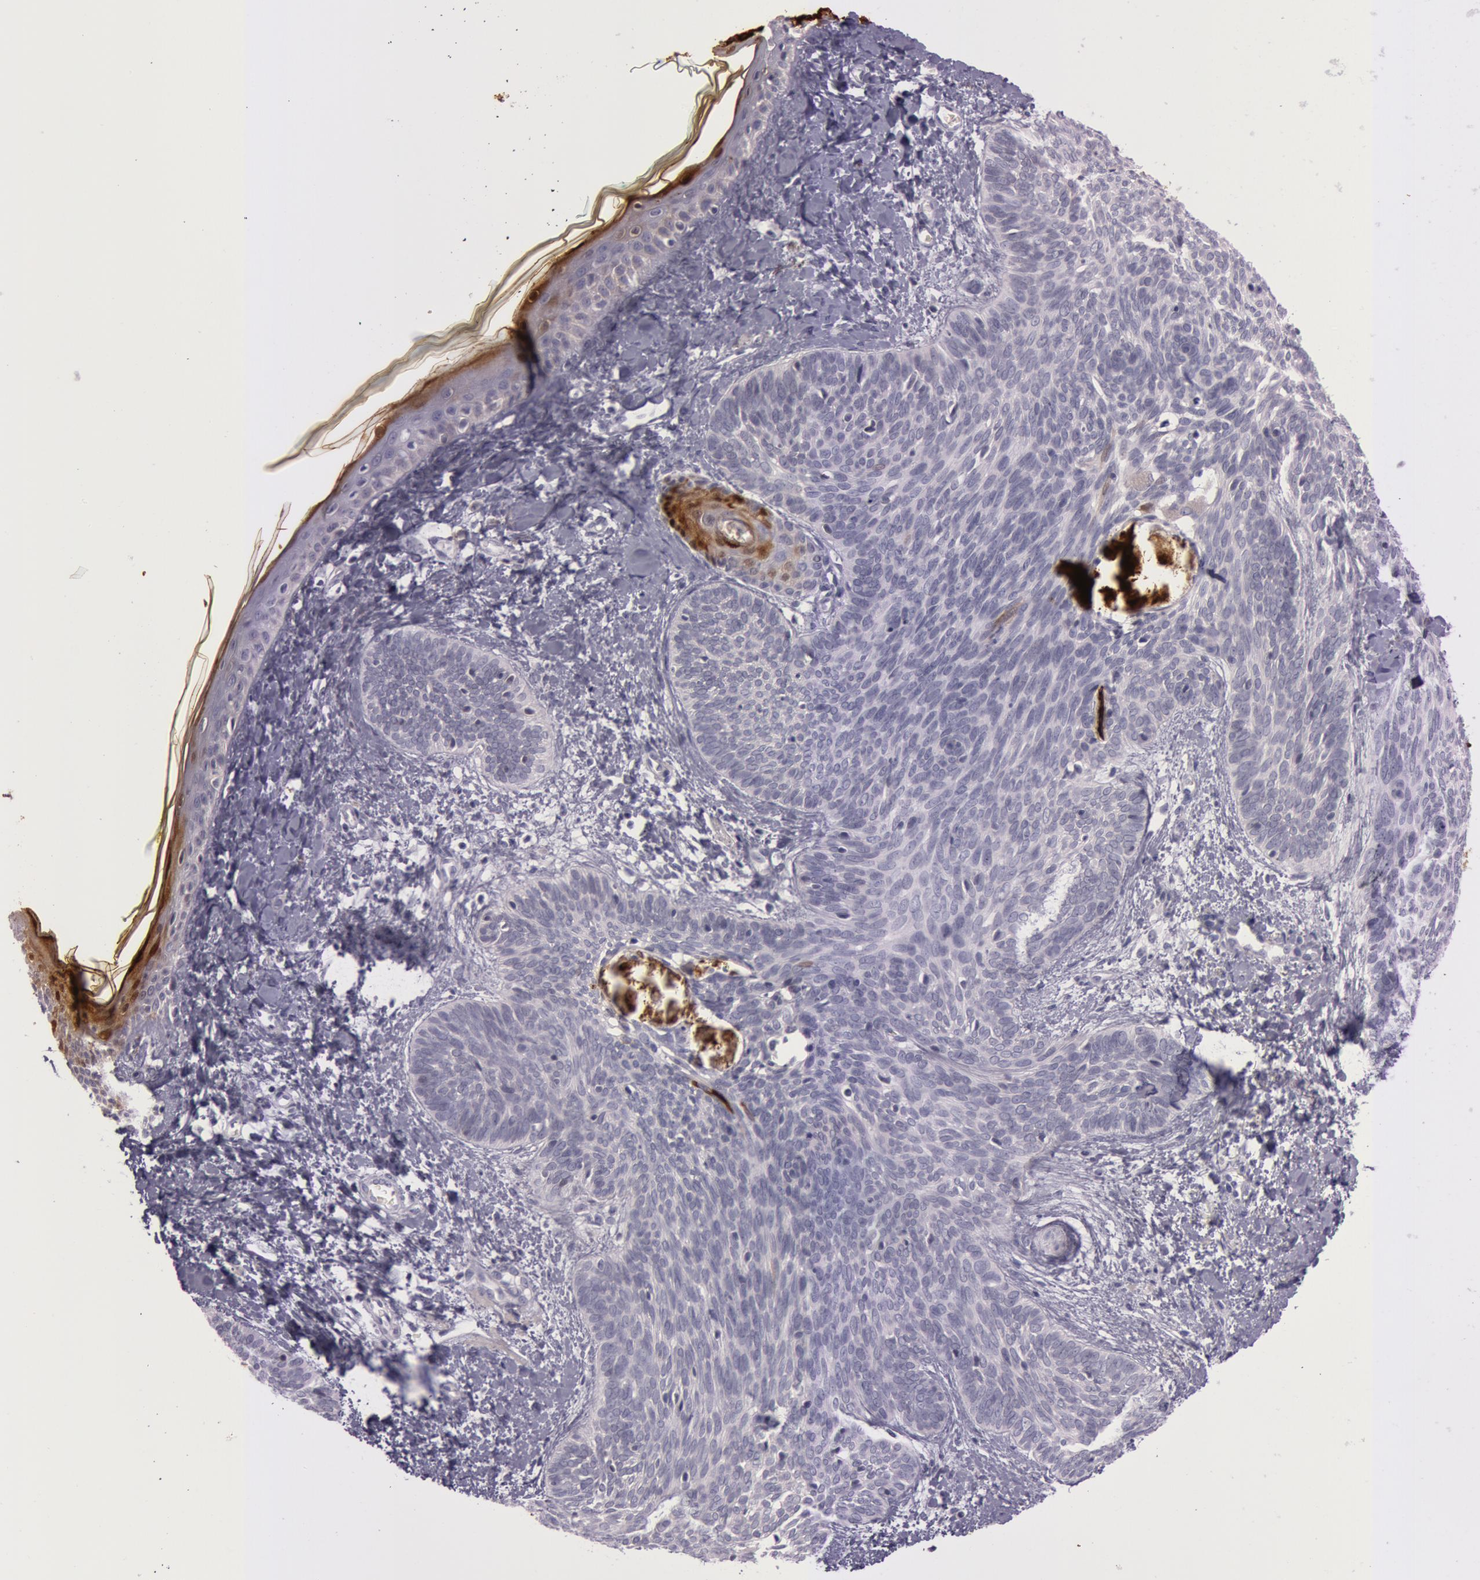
{"staining": {"intensity": "negative", "quantity": "none", "location": "none"}, "tissue": "skin cancer", "cell_type": "Tumor cells", "image_type": "cancer", "snomed": [{"axis": "morphology", "description": "Basal cell carcinoma"}, {"axis": "topography", "description": "Skin"}], "caption": "Tumor cells show no significant positivity in skin cancer.", "gene": "S100A7", "patient": {"sex": "female", "age": 81}}